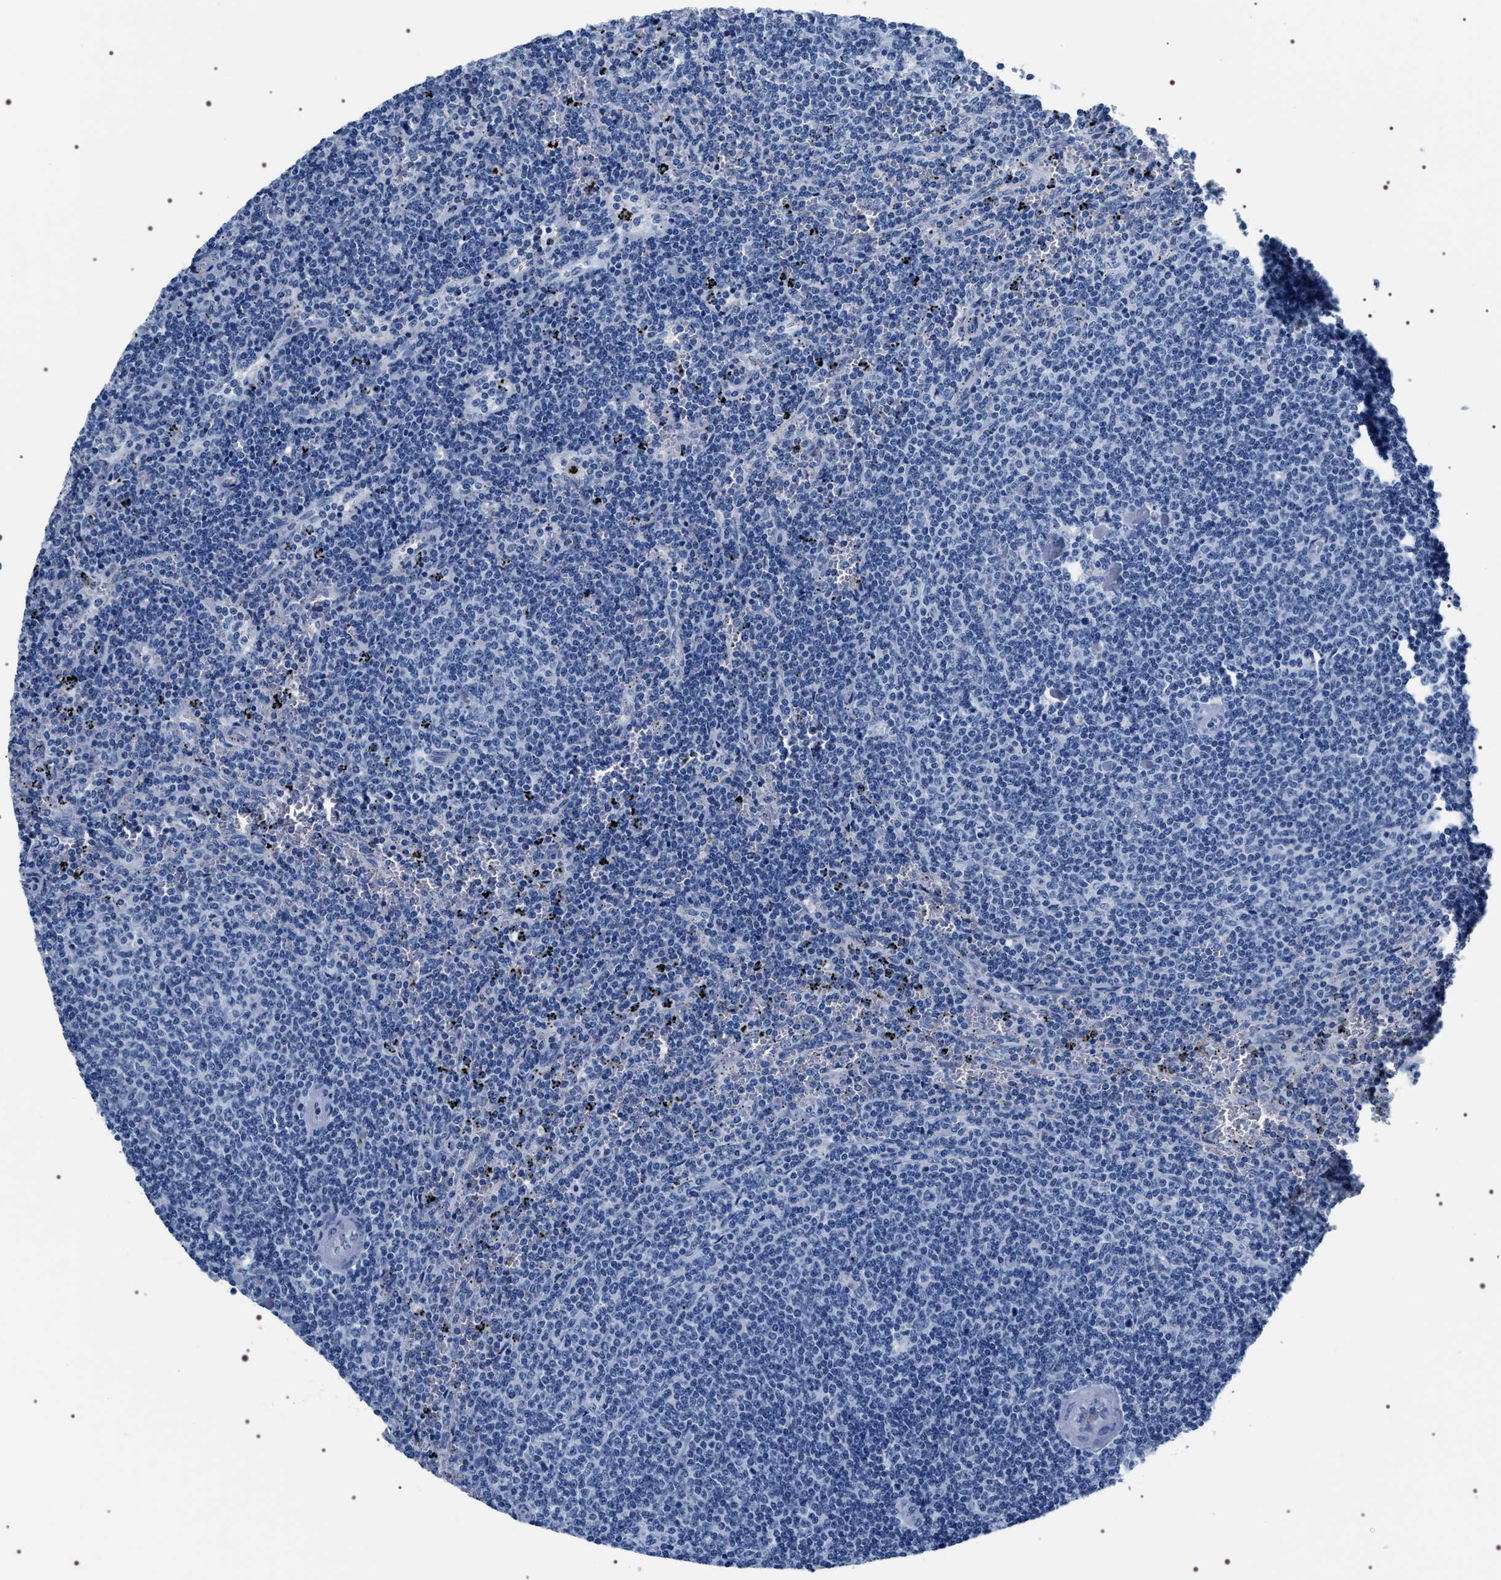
{"staining": {"intensity": "negative", "quantity": "none", "location": "none"}, "tissue": "lymphoma", "cell_type": "Tumor cells", "image_type": "cancer", "snomed": [{"axis": "morphology", "description": "Malignant lymphoma, non-Hodgkin's type, Low grade"}, {"axis": "topography", "description": "Spleen"}], "caption": "Immunohistochemical staining of malignant lymphoma, non-Hodgkin's type (low-grade) exhibits no significant positivity in tumor cells.", "gene": "ADH4", "patient": {"sex": "female", "age": 50}}